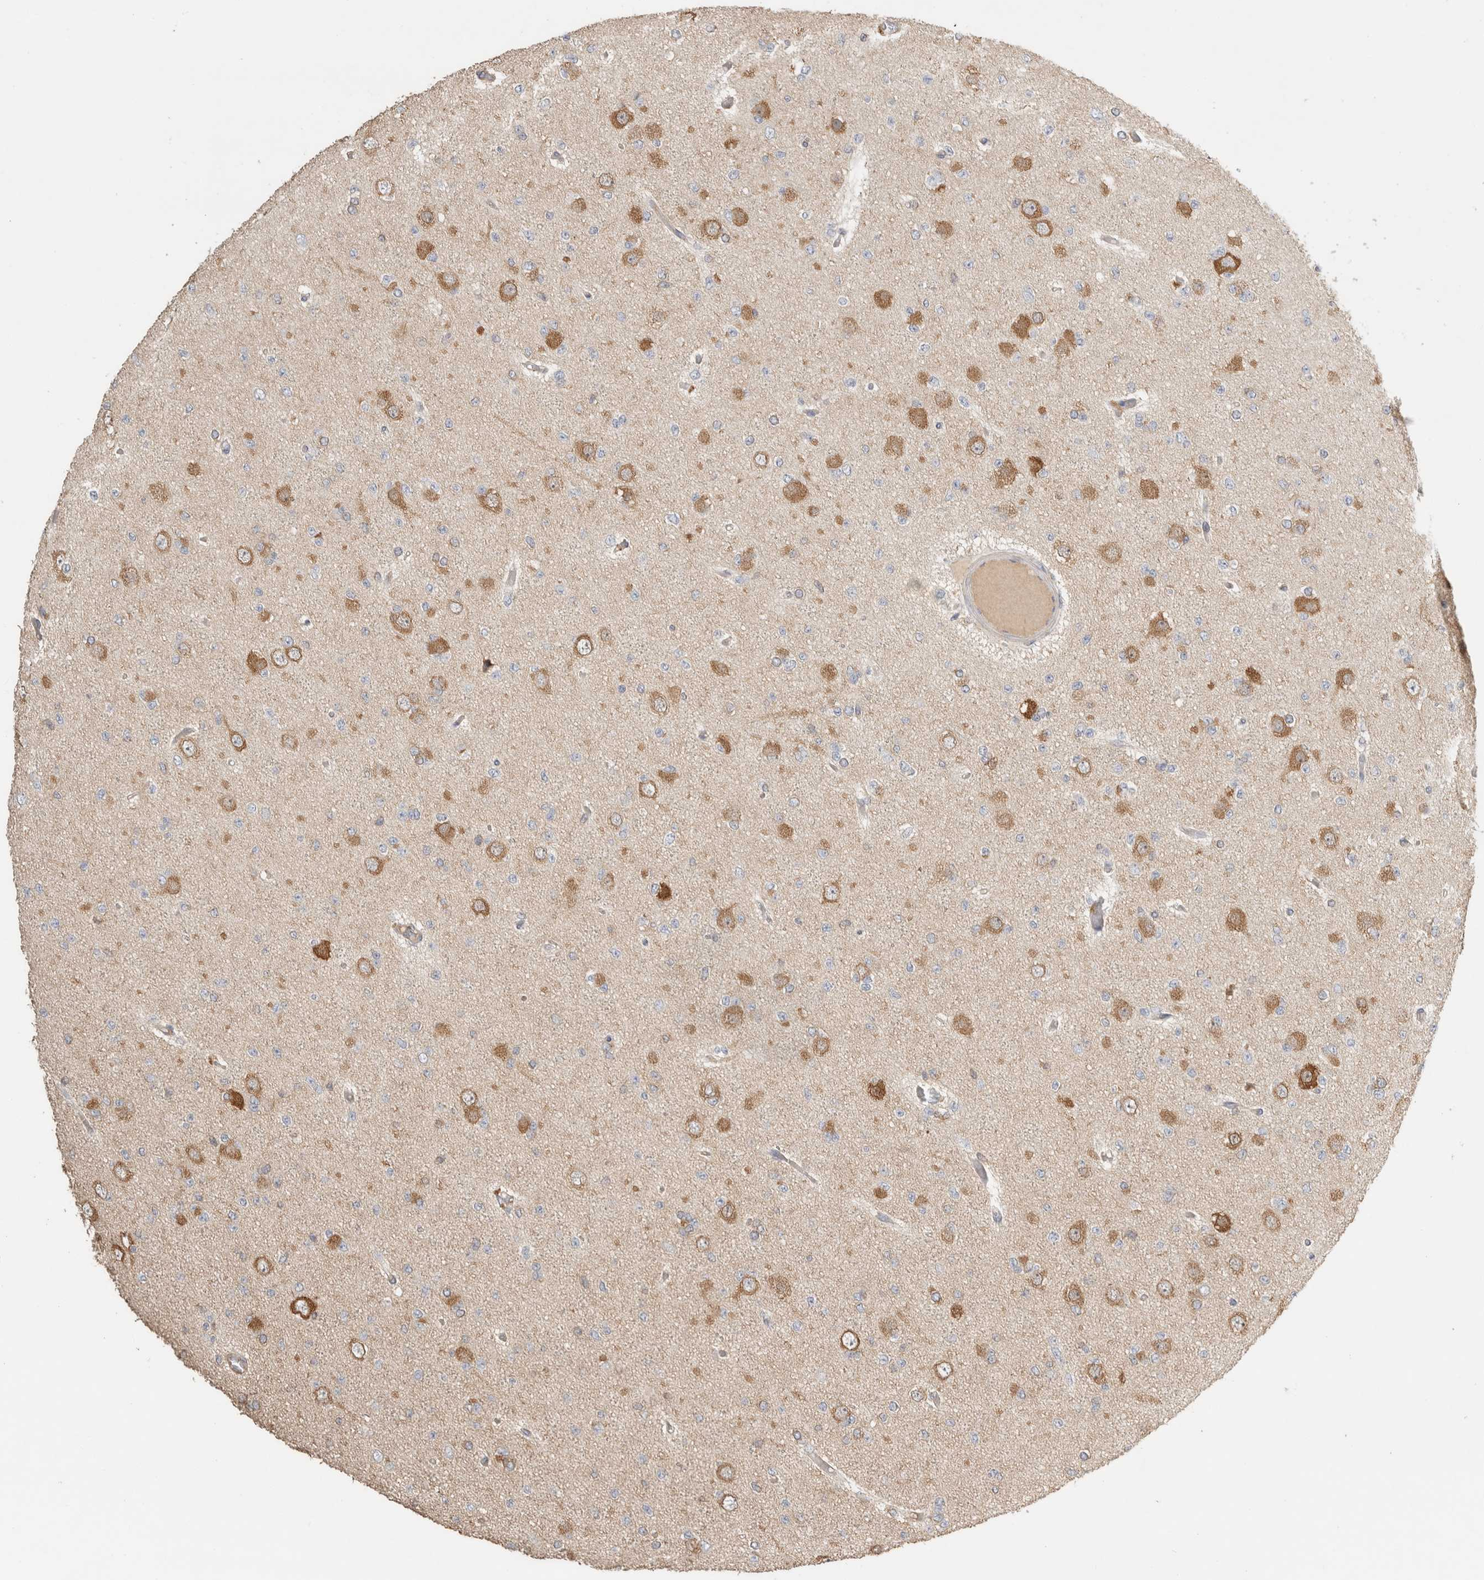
{"staining": {"intensity": "negative", "quantity": "none", "location": "none"}, "tissue": "glioma", "cell_type": "Tumor cells", "image_type": "cancer", "snomed": [{"axis": "morphology", "description": "Glioma, malignant, Low grade"}, {"axis": "topography", "description": "Brain"}], "caption": "Image shows no protein positivity in tumor cells of glioma tissue.", "gene": "EIF4G3", "patient": {"sex": "female", "age": 22}}